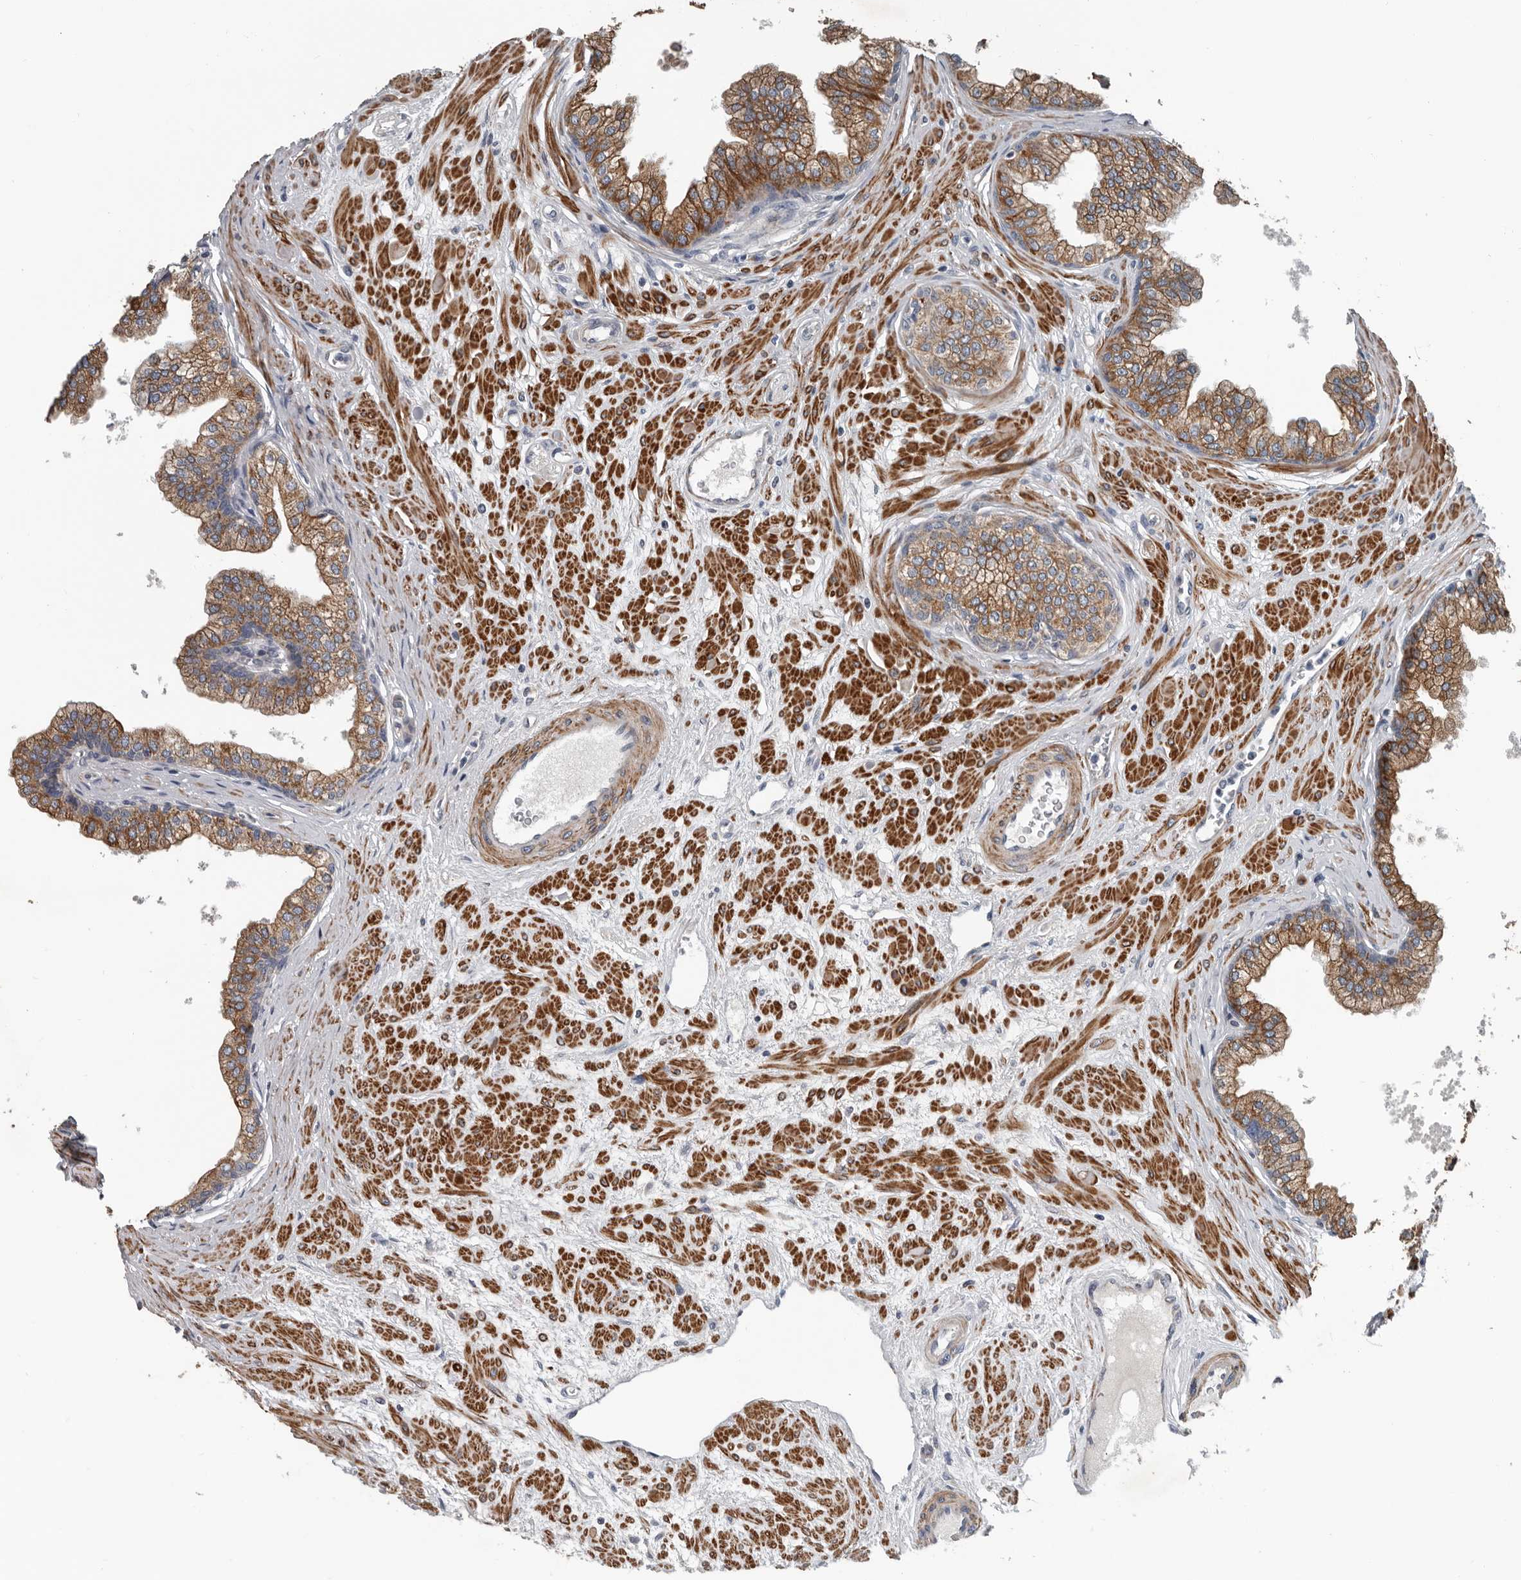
{"staining": {"intensity": "moderate", "quantity": ">75%", "location": "cytoplasmic/membranous"}, "tissue": "prostate", "cell_type": "Glandular cells", "image_type": "normal", "snomed": [{"axis": "morphology", "description": "Normal tissue, NOS"}, {"axis": "morphology", "description": "Urothelial carcinoma, Low grade"}, {"axis": "topography", "description": "Urinary bladder"}, {"axis": "topography", "description": "Prostate"}], "caption": "Protein expression analysis of normal human prostate reveals moderate cytoplasmic/membranous positivity in about >75% of glandular cells. (DAB IHC, brown staining for protein, blue staining for nuclei).", "gene": "DPY19L4", "patient": {"sex": "male", "age": 60}}